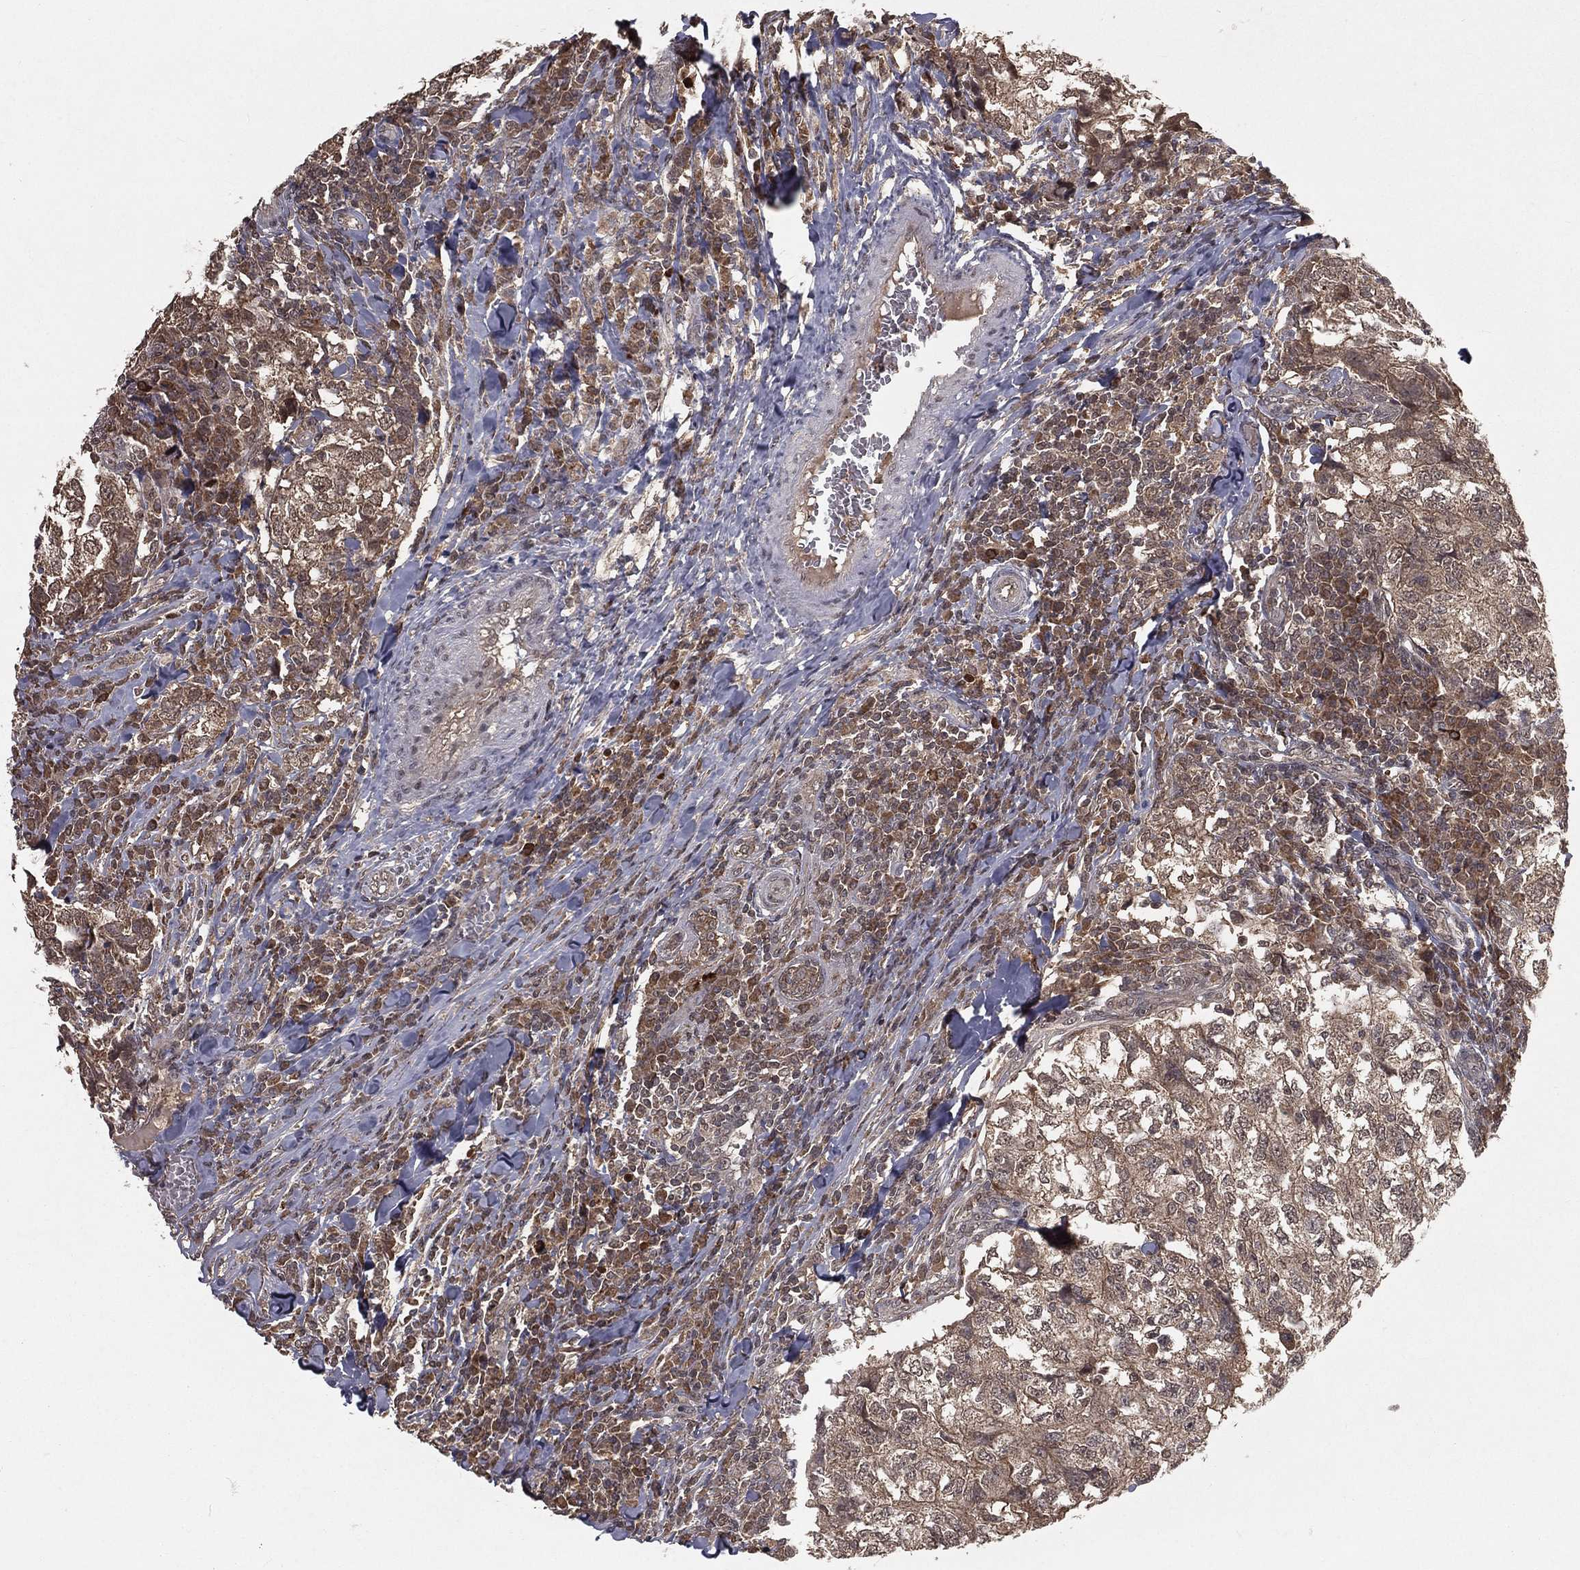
{"staining": {"intensity": "moderate", "quantity": "<25%", "location": "cytoplasmic/membranous"}, "tissue": "breast cancer", "cell_type": "Tumor cells", "image_type": "cancer", "snomed": [{"axis": "morphology", "description": "Duct carcinoma"}, {"axis": "topography", "description": "Breast"}], "caption": "Invasive ductal carcinoma (breast) stained with immunohistochemistry demonstrates moderate cytoplasmic/membranous expression in about <25% of tumor cells.", "gene": "ZDHHC15", "patient": {"sex": "female", "age": 30}}